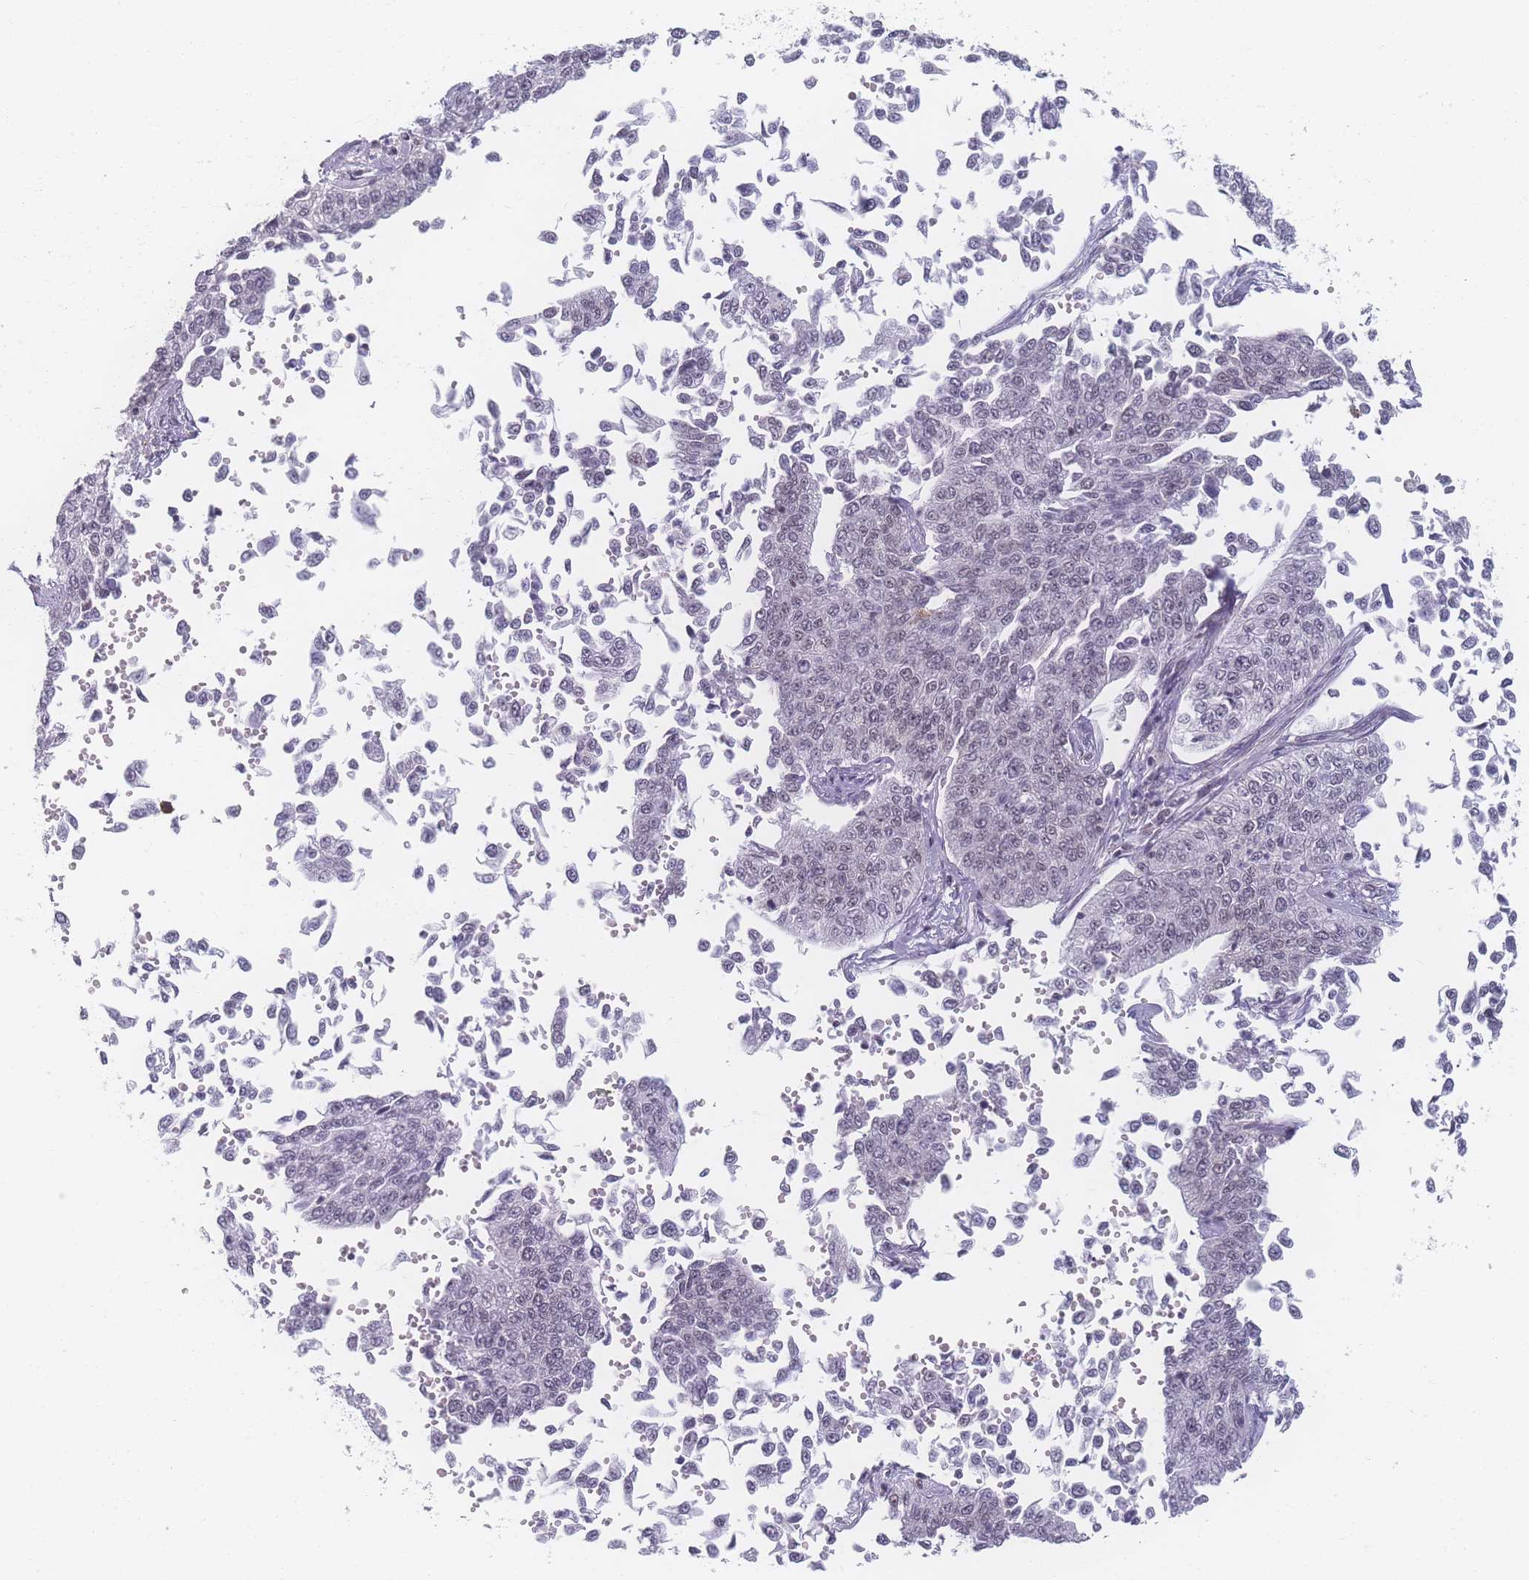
{"staining": {"intensity": "negative", "quantity": "none", "location": "none"}, "tissue": "cervical cancer", "cell_type": "Tumor cells", "image_type": "cancer", "snomed": [{"axis": "morphology", "description": "Squamous cell carcinoma, NOS"}, {"axis": "topography", "description": "Cervix"}], "caption": "Immunohistochemistry (IHC) image of neoplastic tissue: cervical cancer (squamous cell carcinoma) stained with DAB shows no significant protein expression in tumor cells. (Brightfield microscopy of DAB (3,3'-diaminobenzidine) immunohistochemistry (IHC) at high magnification).", "gene": "ZC3H13", "patient": {"sex": "female", "age": 35}}